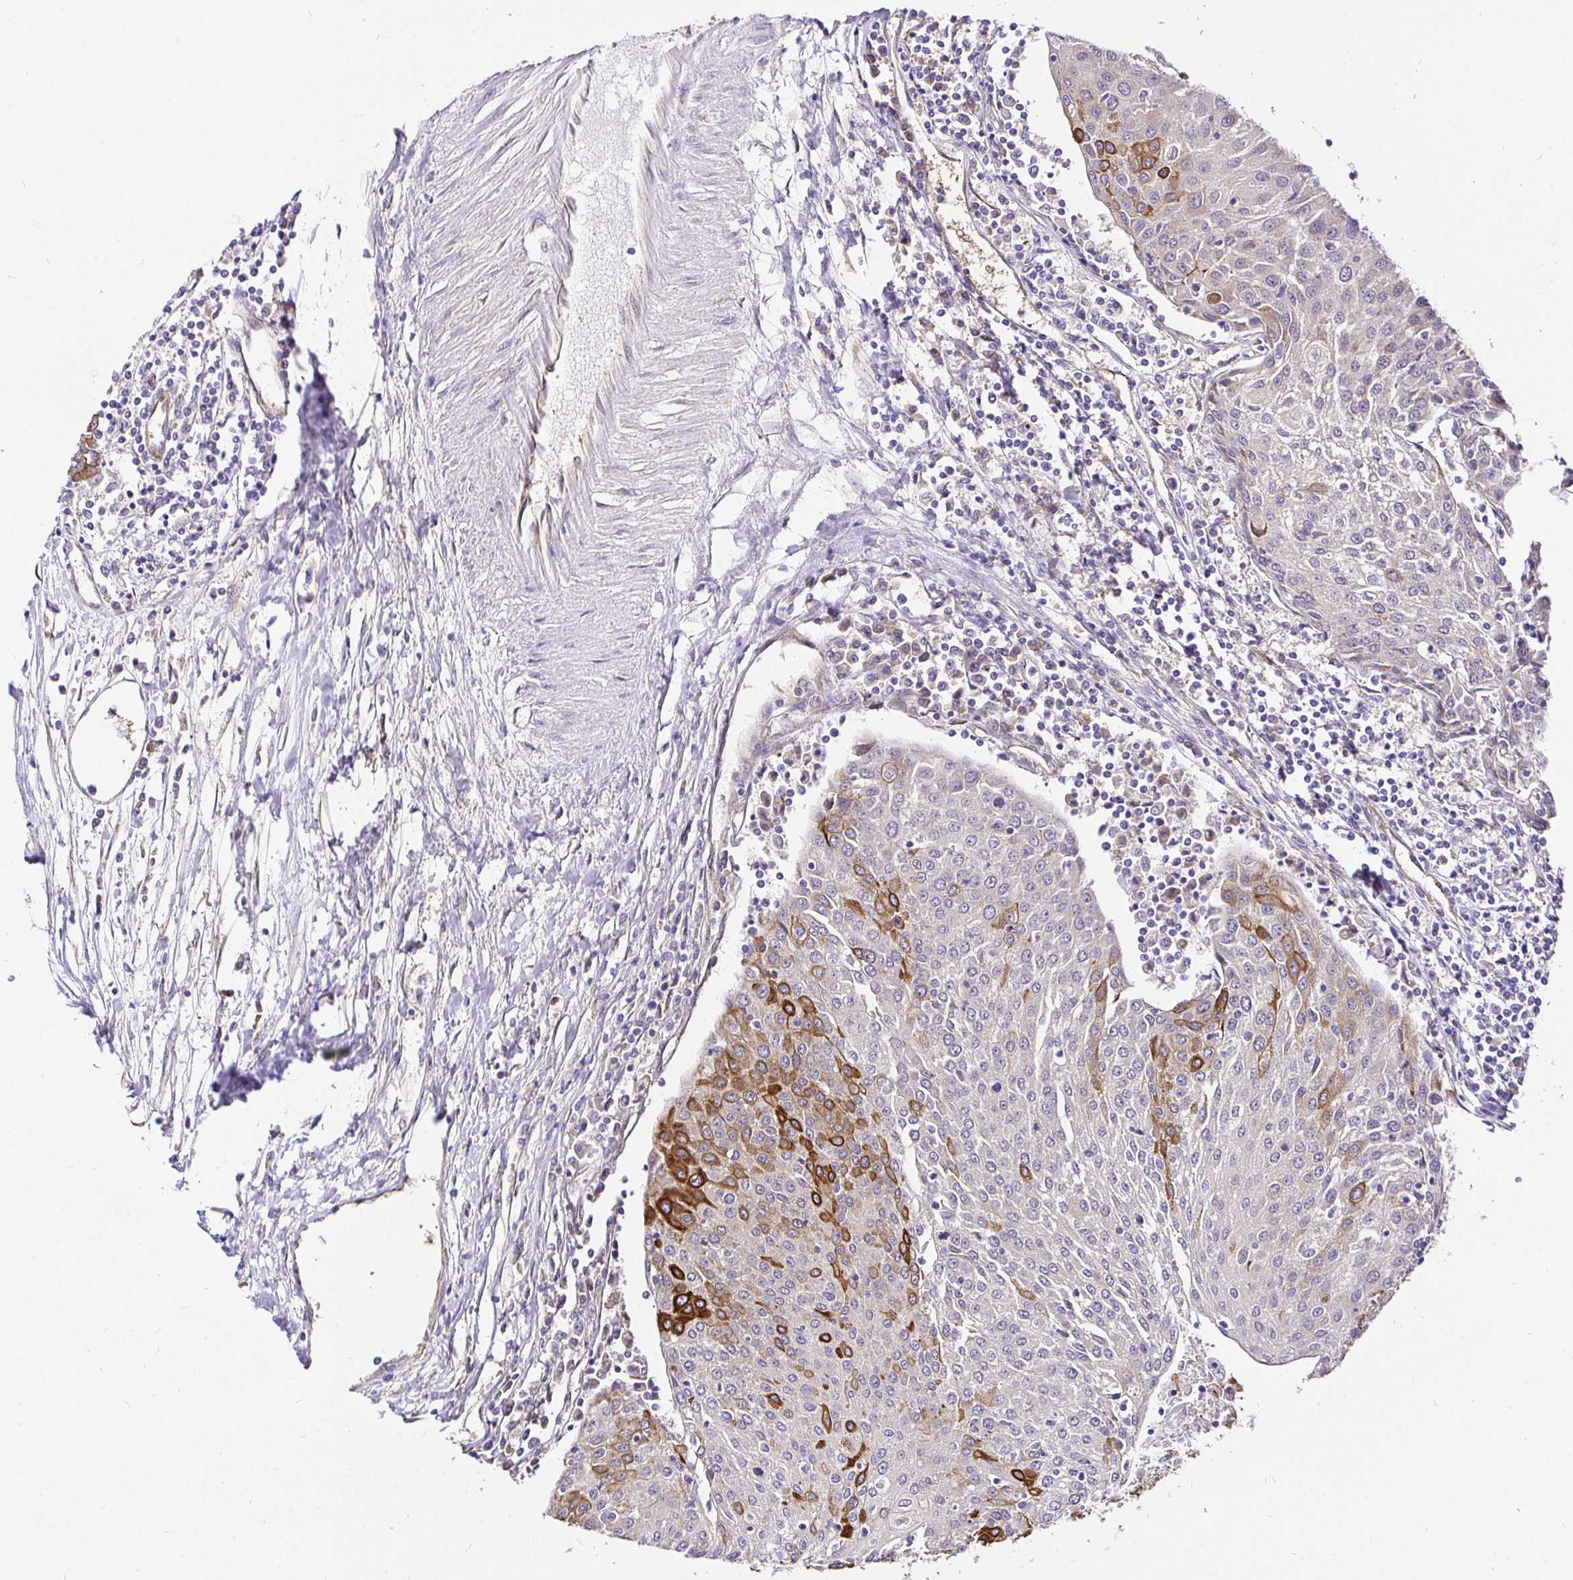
{"staining": {"intensity": "strong", "quantity": "<25%", "location": "cytoplasmic/membranous"}, "tissue": "urothelial cancer", "cell_type": "Tumor cells", "image_type": "cancer", "snomed": [{"axis": "morphology", "description": "Urothelial carcinoma, High grade"}, {"axis": "topography", "description": "Urinary bladder"}], "caption": "About <25% of tumor cells in urothelial carcinoma (high-grade) demonstrate strong cytoplasmic/membranous protein positivity as visualized by brown immunohistochemical staining.", "gene": "CCDC122", "patient": {"sex": "female", "age": 85}}